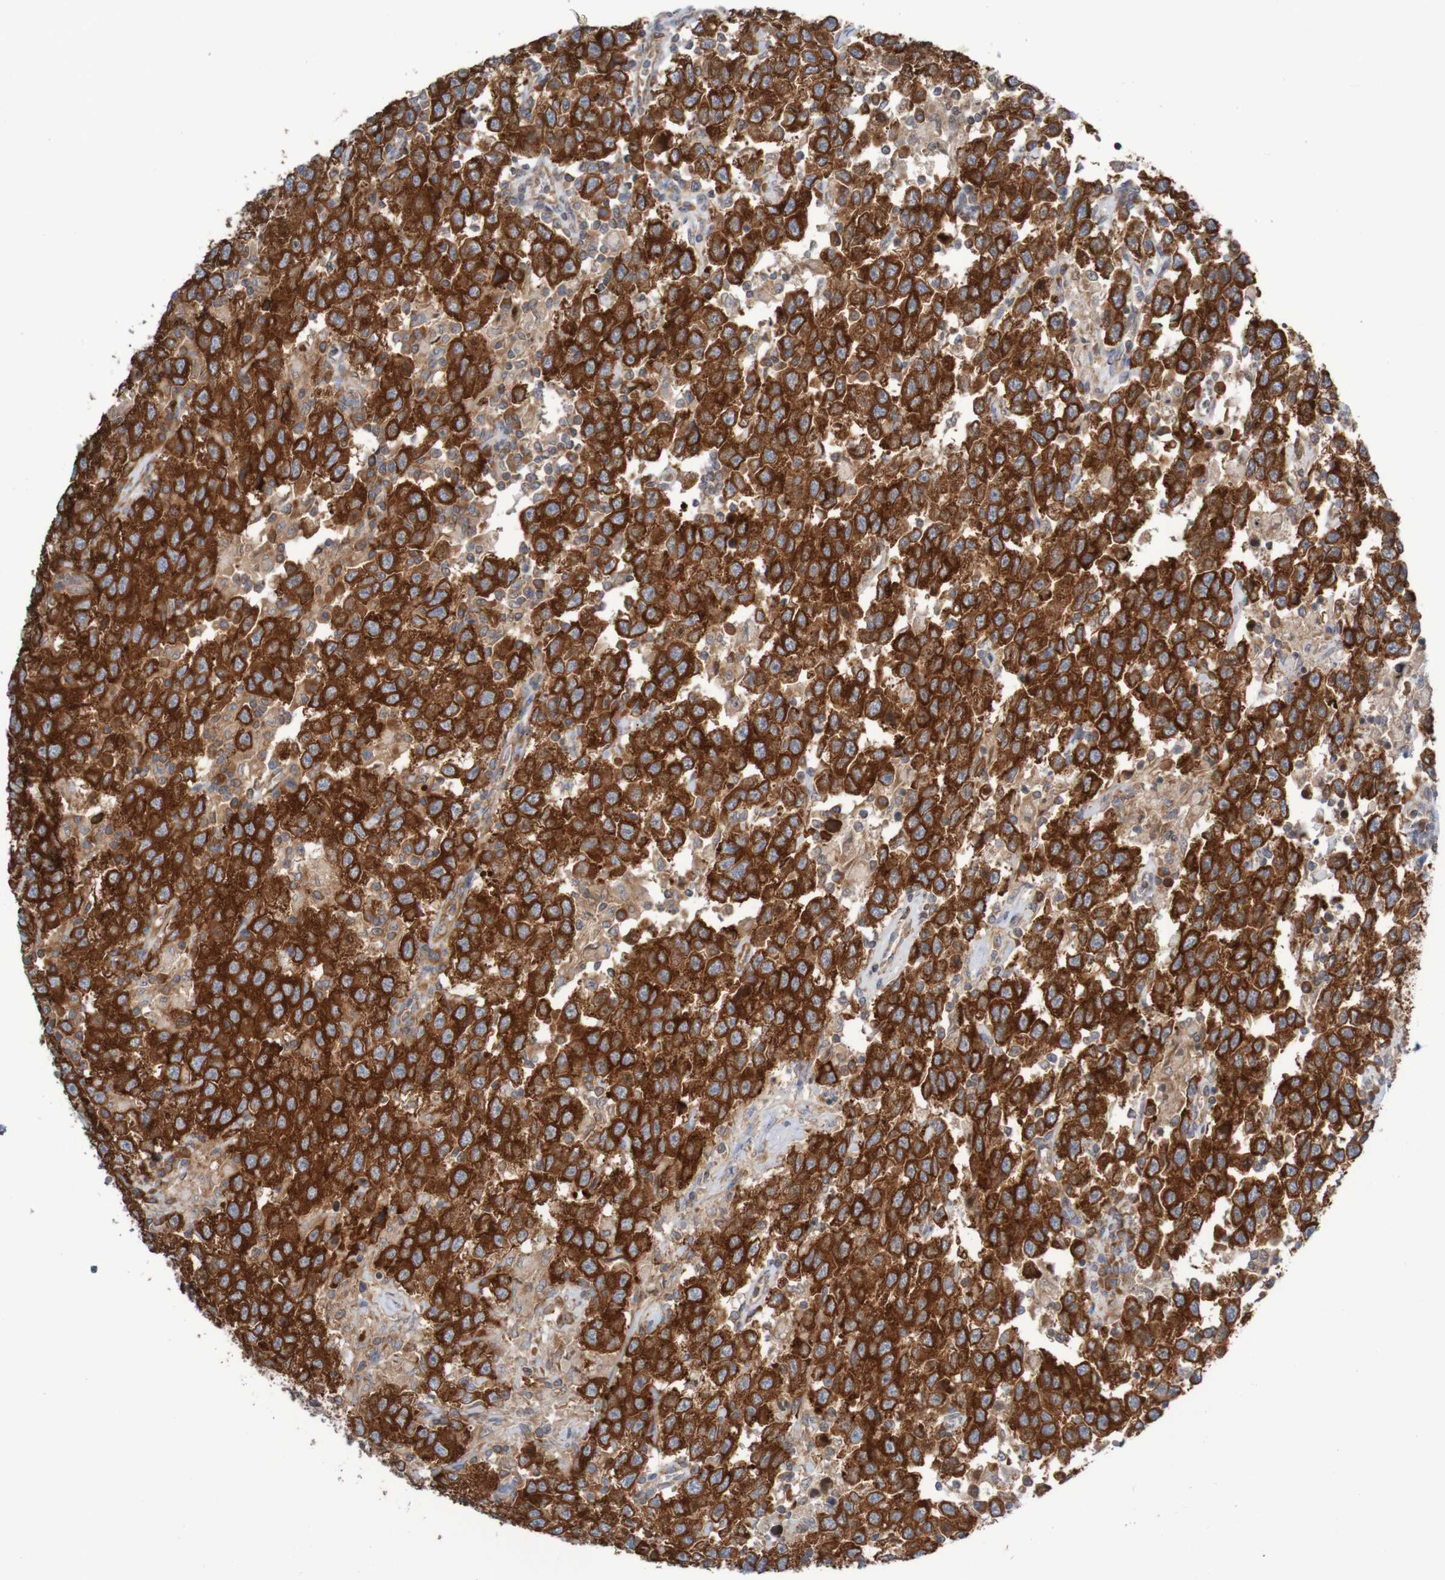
{"staining": {"intensity": "strong", "quantity": ">75%", "location": "cytoplasmic/membranous"}, "tissue": "testis cancer", "cell_type": "Tumor cells", "image_type": "cancer", "snomed": [{"axis": "morphology", "description": "Seminoma, NOS"}, {"axis": "topography", "description": "Testis"}], "caption": "A brown stain labels strong cytoplasmic/membranous positivity of a protein in human seminoma (testis) tumor cells. The staining was performed using DAB (3,3'-diaminobenzidine), with brown indicating positive protein expression. Nuclei are stained blue with hematoxylin.", "gene": "LRRC47", "patient": {"sex": "male", "age": 41}}